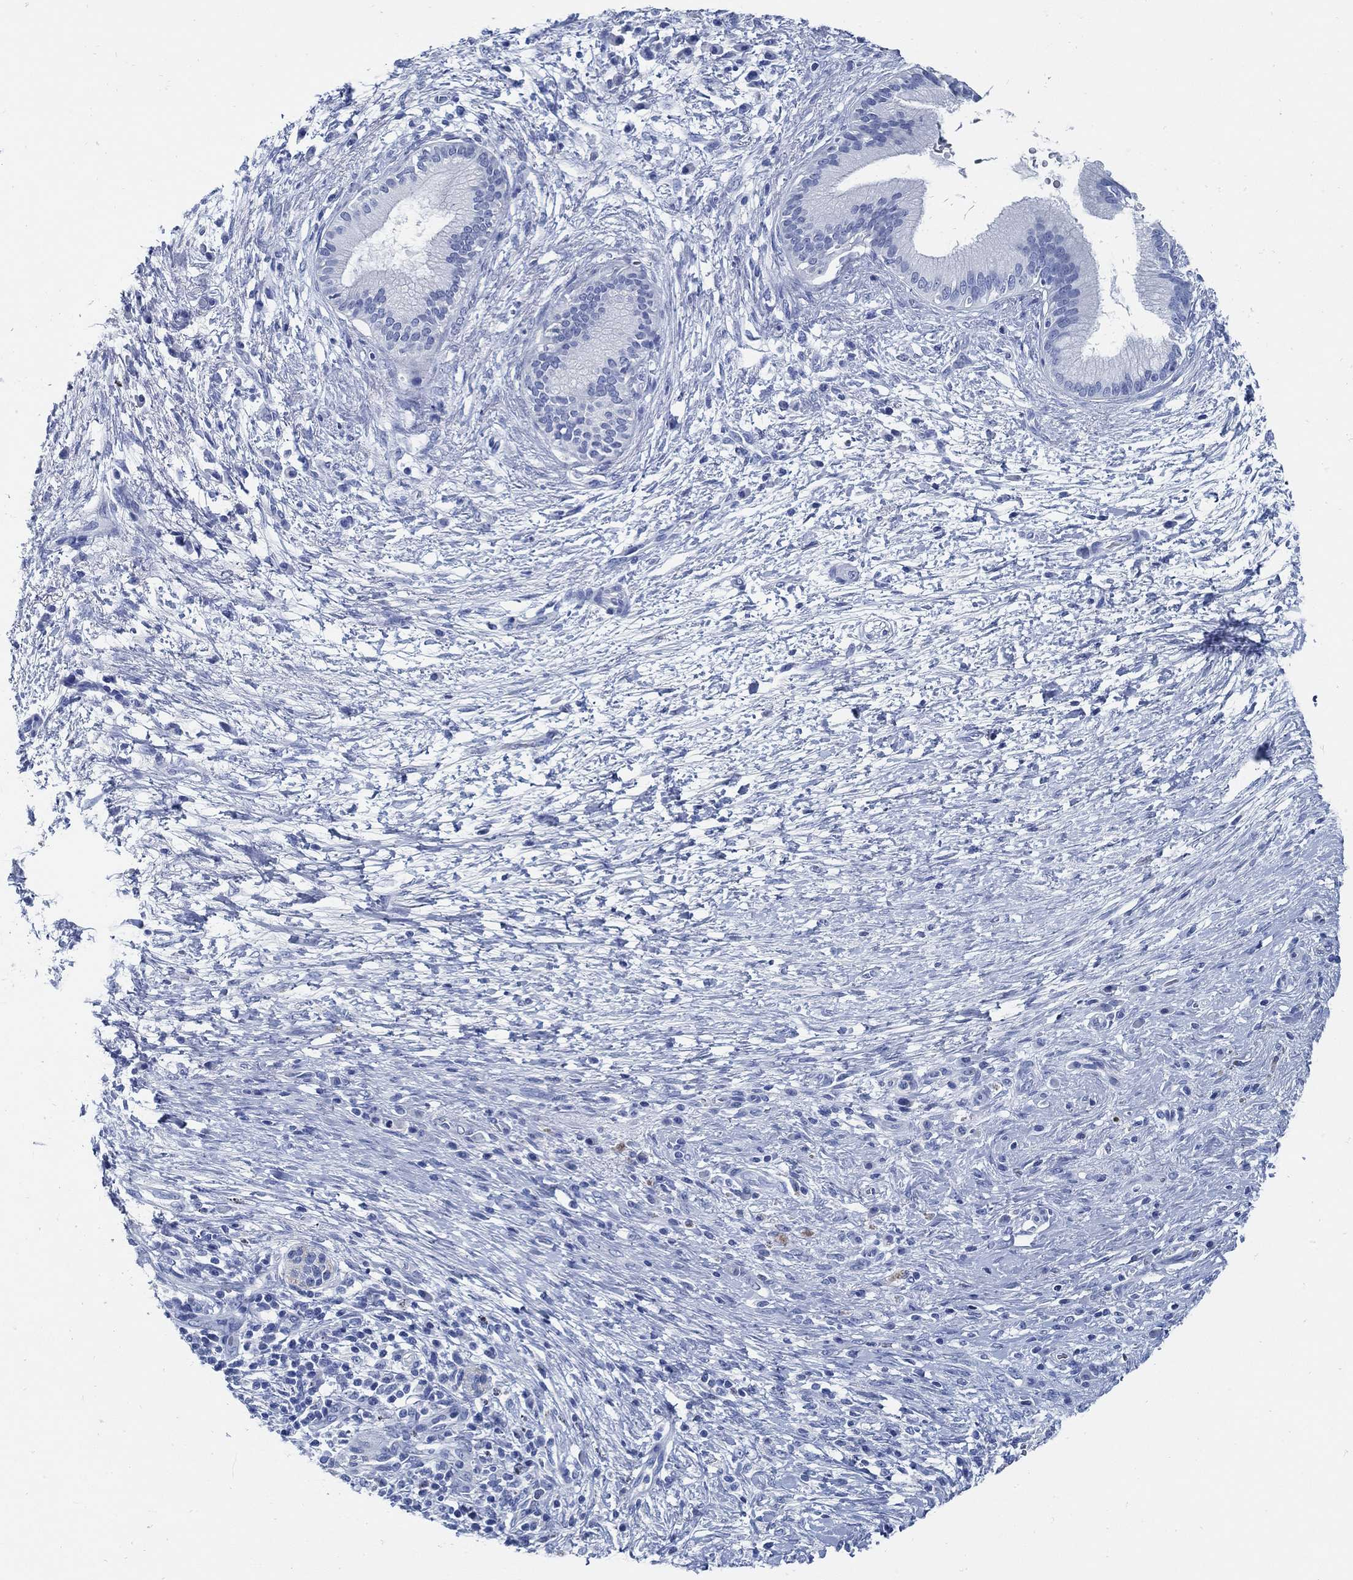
{"staining": {"intensity": "negative", "quantity": "none", "location": "none"}, "tissue": "pancreatic cancer", "cell_type": "Tumor cells", "image_type": "cancer", "snomed": [{"axis": "morphology", "description": "Adenocarcinoma, NOS"}, {"axis": "topography", "description": "Pancreas"}], "caption": "Immunohistochemistry (IHC) photomicrograph of neoplastic tissue: pancreatic cancer stained with DAB displays no significant protein positivity in tumor cells.", "gene": "SLC45A1", "patient": {"sex": "female", "age": 72}}